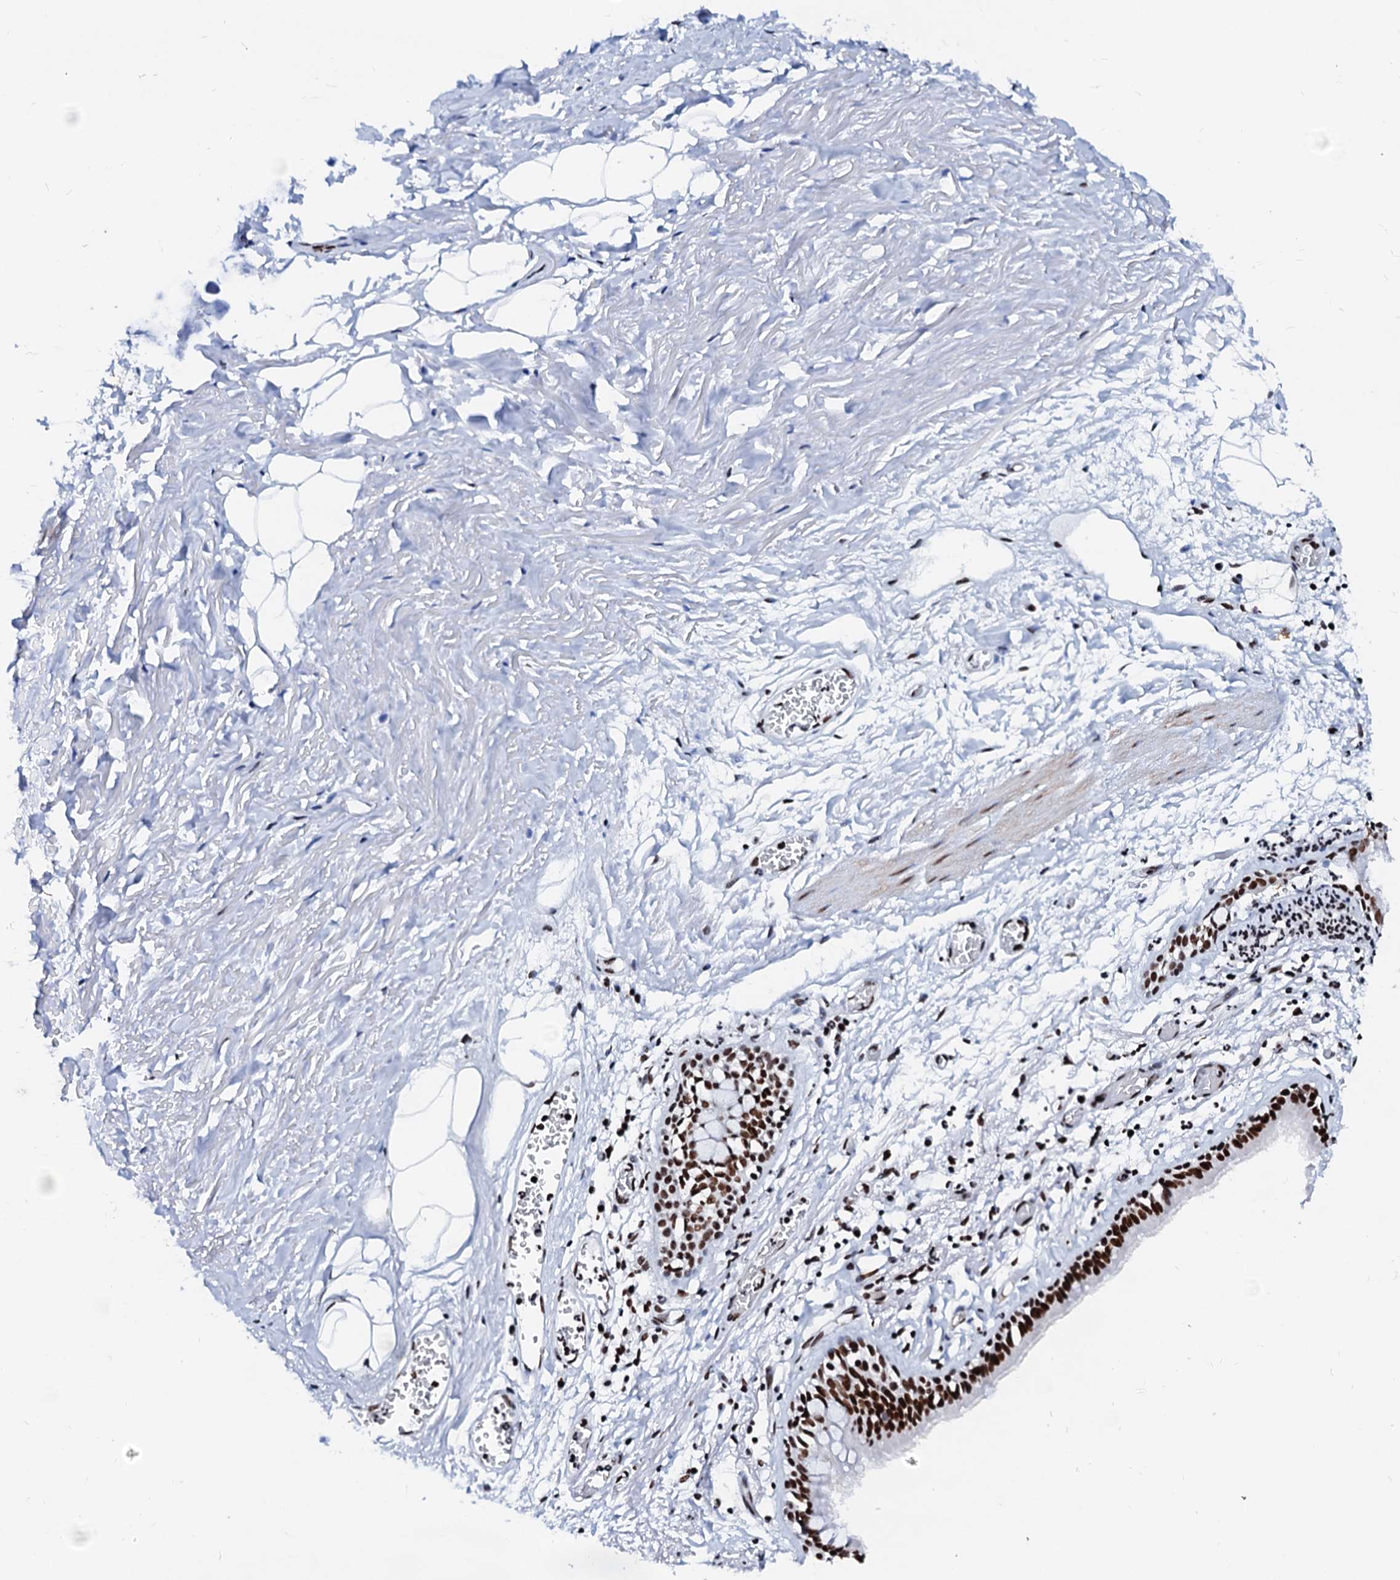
{"staining": {"intensity": "strong", "quantity": ">75%", "location": "nuclear"}, "tissue": "bronchus", "cell_type": "Respiratory epithelial cells", "image_type": "normal", "snomed": [{"axis": "morphology", "description": "Normal tissue, NOS"}, {"axis": "topography", "description": "Bronchus"}, {"axis": "topography", "description": "Lung"}], "caption": "IHC photomicrograph of unremarkable bronchus: human bronchus stained using IHC reveals high levels of strong protein expression localized specifically in the nuclear of respiratory epithelial cells, appearing as a nuclear brown color.", "gene": "RALY", "patient": {"sex": "male", "age": 56}}